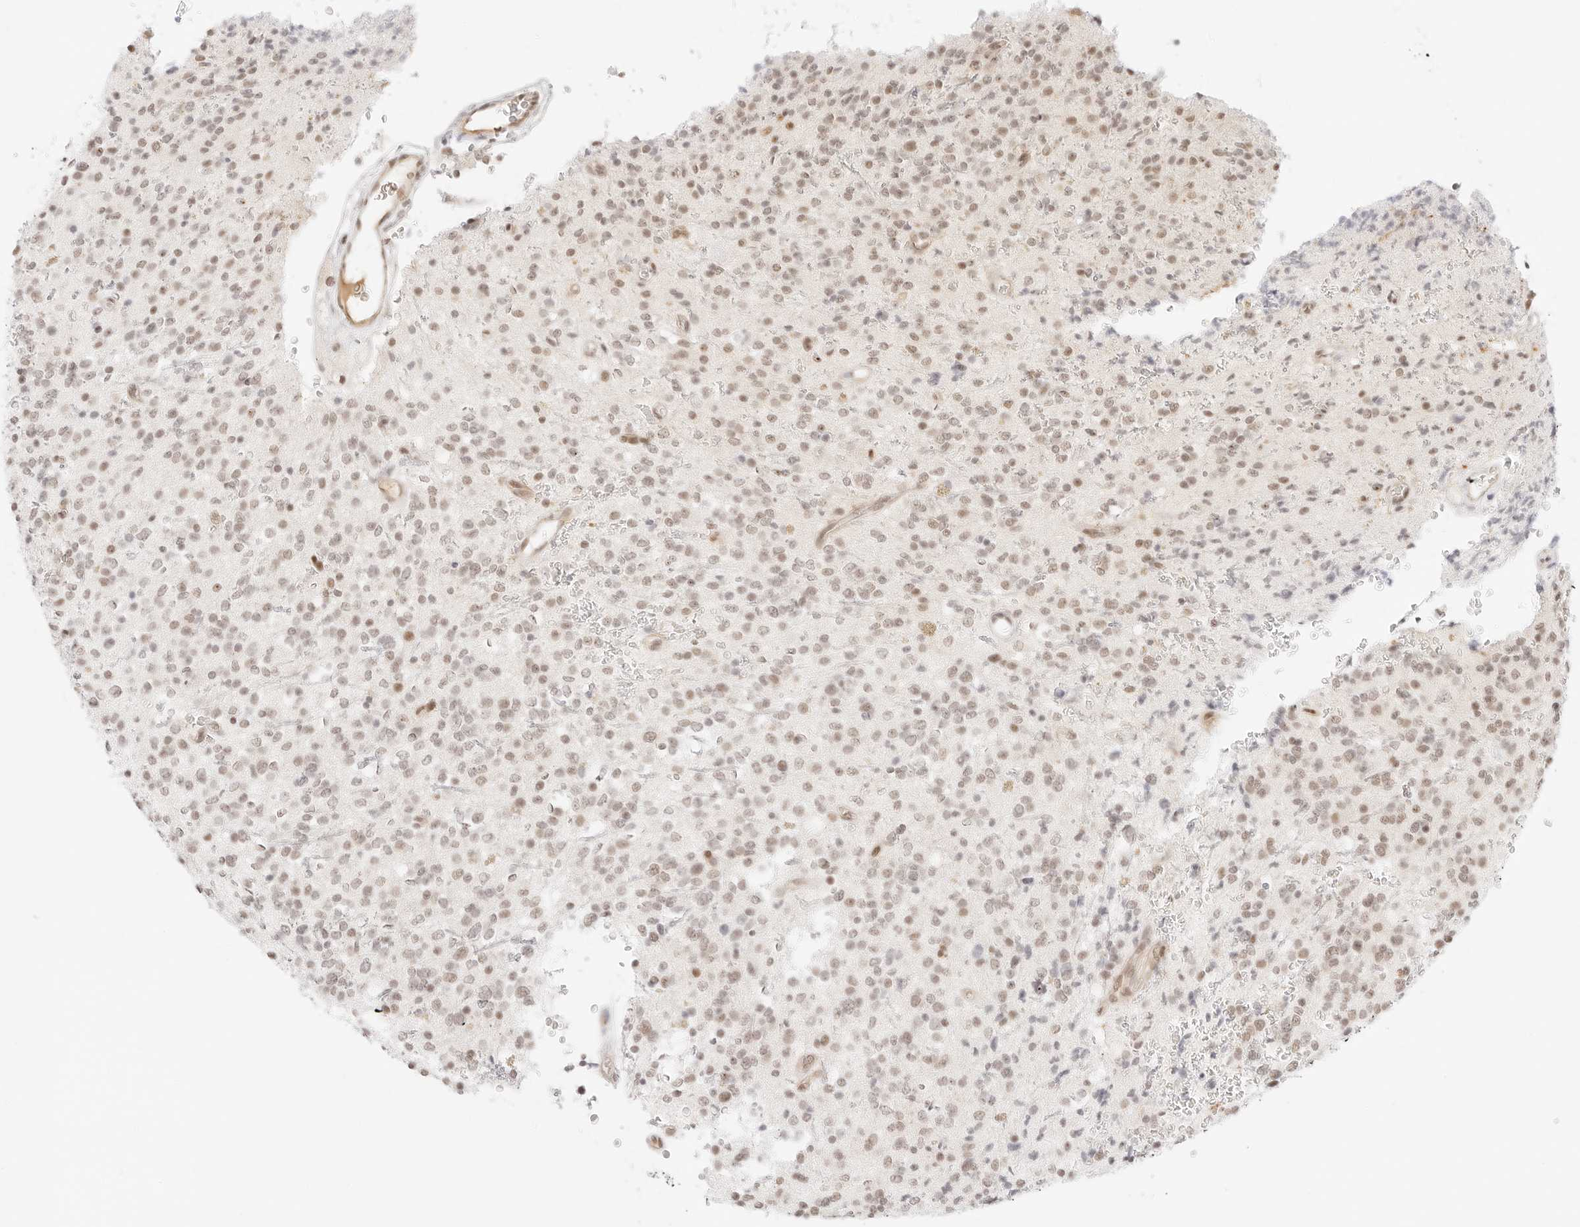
{"staining": {"intensity": "weak", "quantity": ">75%", "location": "nuclear"}, "tissue": "glioma", "cell_type": "Tumor cells", "image_type": "cancer", "snomed": [{"axis": "morphology", "description": "Glioma, malignant, High grade"}, {"axis": "topography", "description": "Brain"}], "caption": "Brown immunohistochemical staining in human high-grade glioma (malignant) reveals weak nuclear staining in about >75% of tumor cells.", "gene": "ITGA6", "patient": {"sex": "male", "age": 34}}